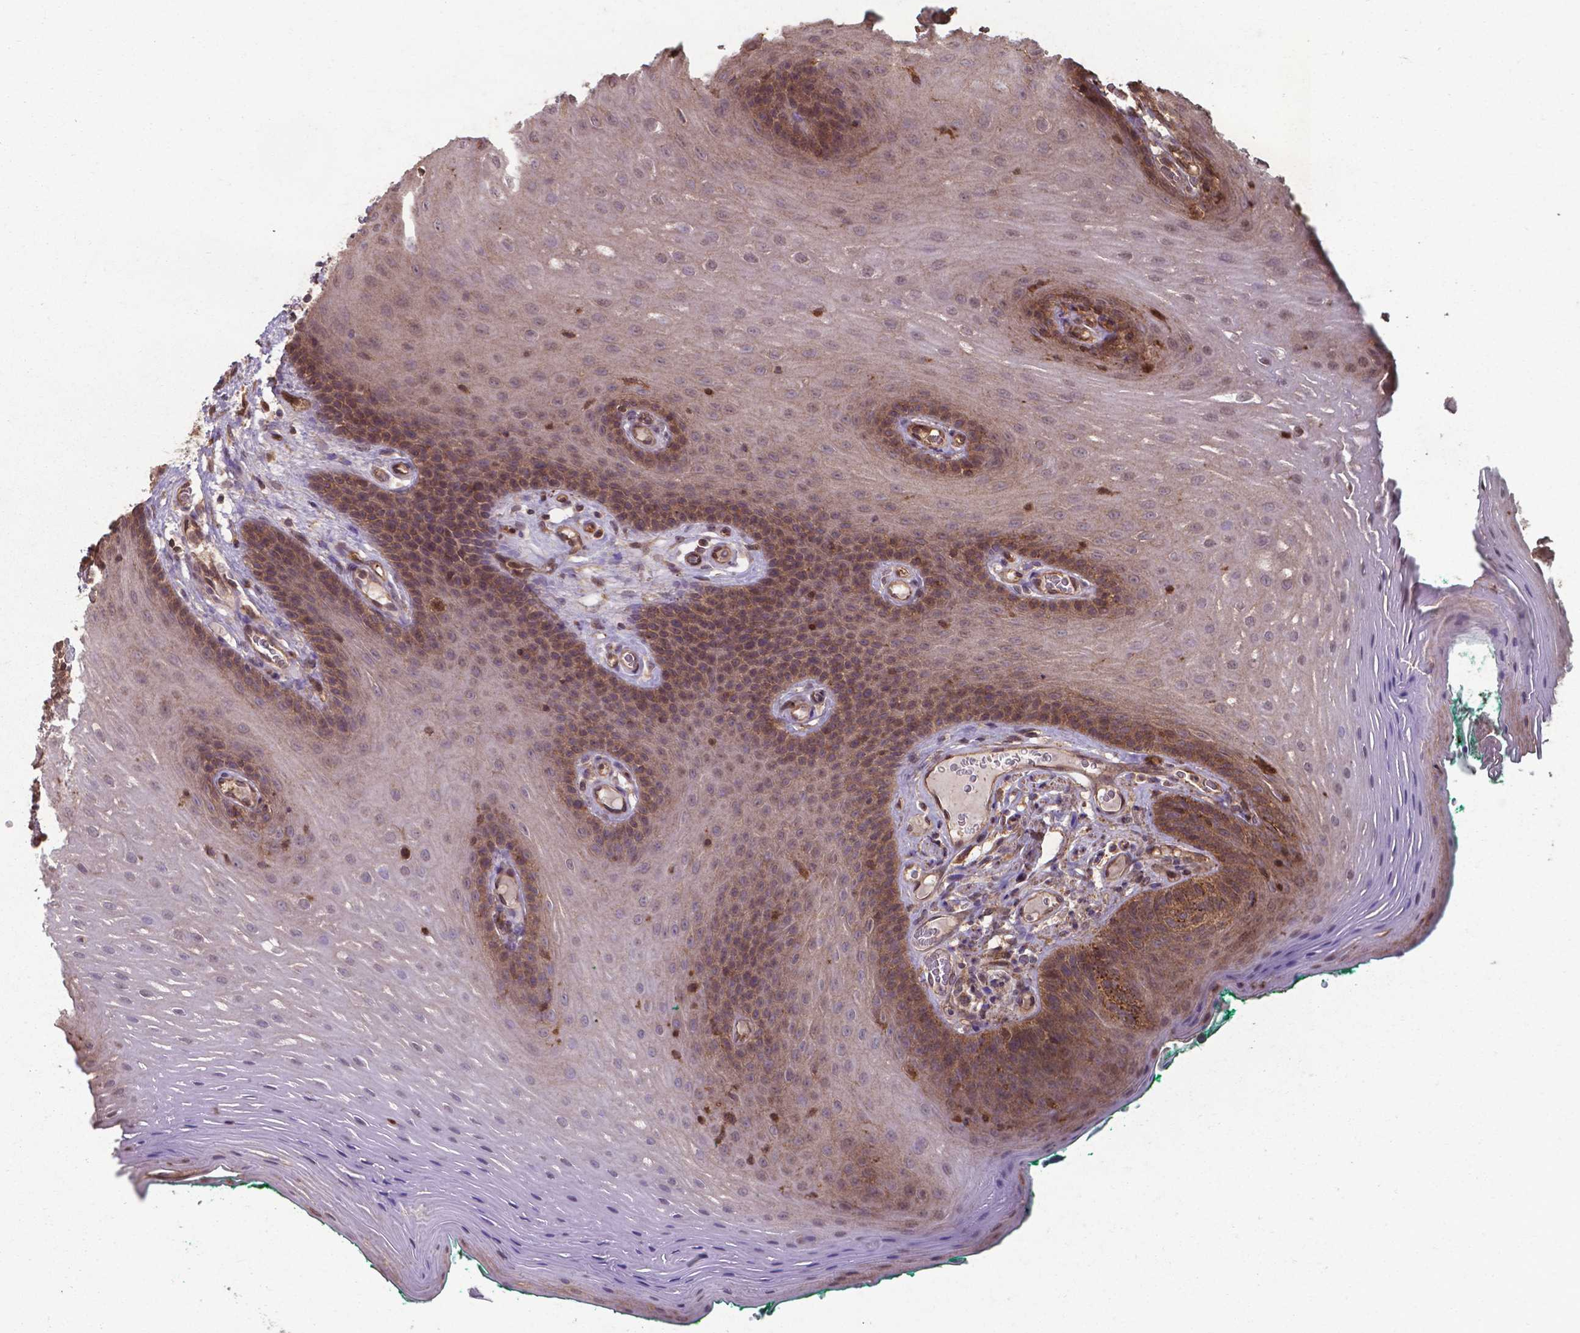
{"staining": {"intensity": "moderate", "quantity": "25%-75%", "location": "cytoplasmic/membranous,nuclear"}, "tissue": "oral mucosa", "cell_type": "Squamous epithelial cells", "image_type": "normal", "snomed": [{"axis": "morphology", "description": "Normal tissue, NOS"}, {"axis": "morphology", "description": "Squamous cell carcinoma, NOS"}, {"axis": "topography", "description": "Oral tissue"}, {"axis": "topography", "description": "Head-Neck"}], "caption": "A medium amount of moderate cytoplasmic/membranous,nuclear staining is identified in approximately 25%-75% of squamous epithelial cells in unremarkable oral mucosa.", "gene": "CHP2", "patient": {"sex": "male", "age": 78}}